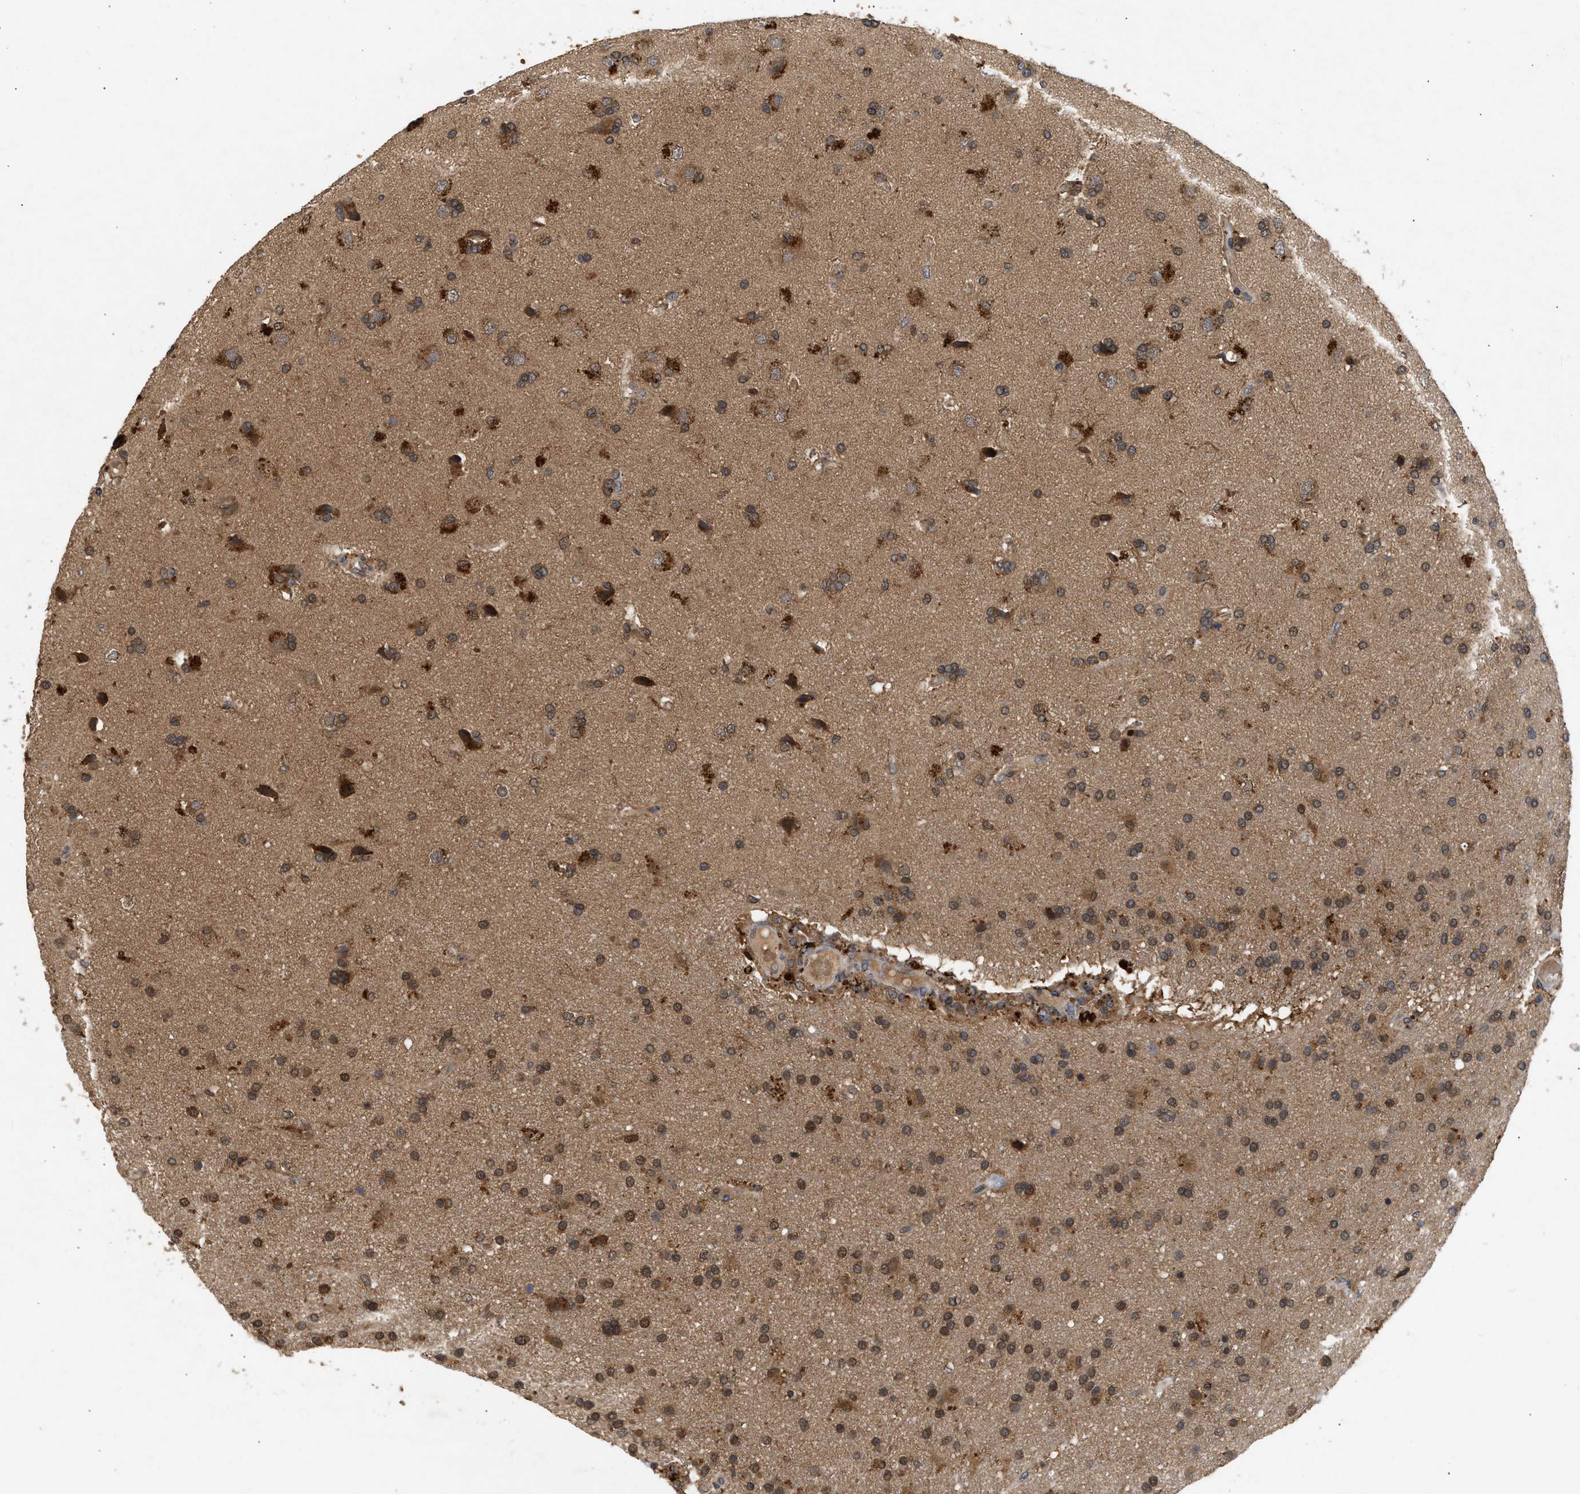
{"staining": {"intensity": "moderate", "quantity": ">75%", "location": "cytoplasmic/membranous,nuclear"}, "tissue": "glioma", "cell_type": "Tumor cells", "image_type": "cancer", "snomed": [{"axis": "morphology", "description": "Glioma, malignant, High grade"}, {"axis": "topography", "description": "Brain"}], "caption": "This micrograph demonstrates glioma stained with immunohistochemistry (IHC) to label a protein in brown. The cytoplasmic/membranous and nuclear of tumor cells show moderate positivity for the protein. Nuclei are counter-stained blue.", "gene": "FITM1", "patient": {"sex": "male", "age": 72}}